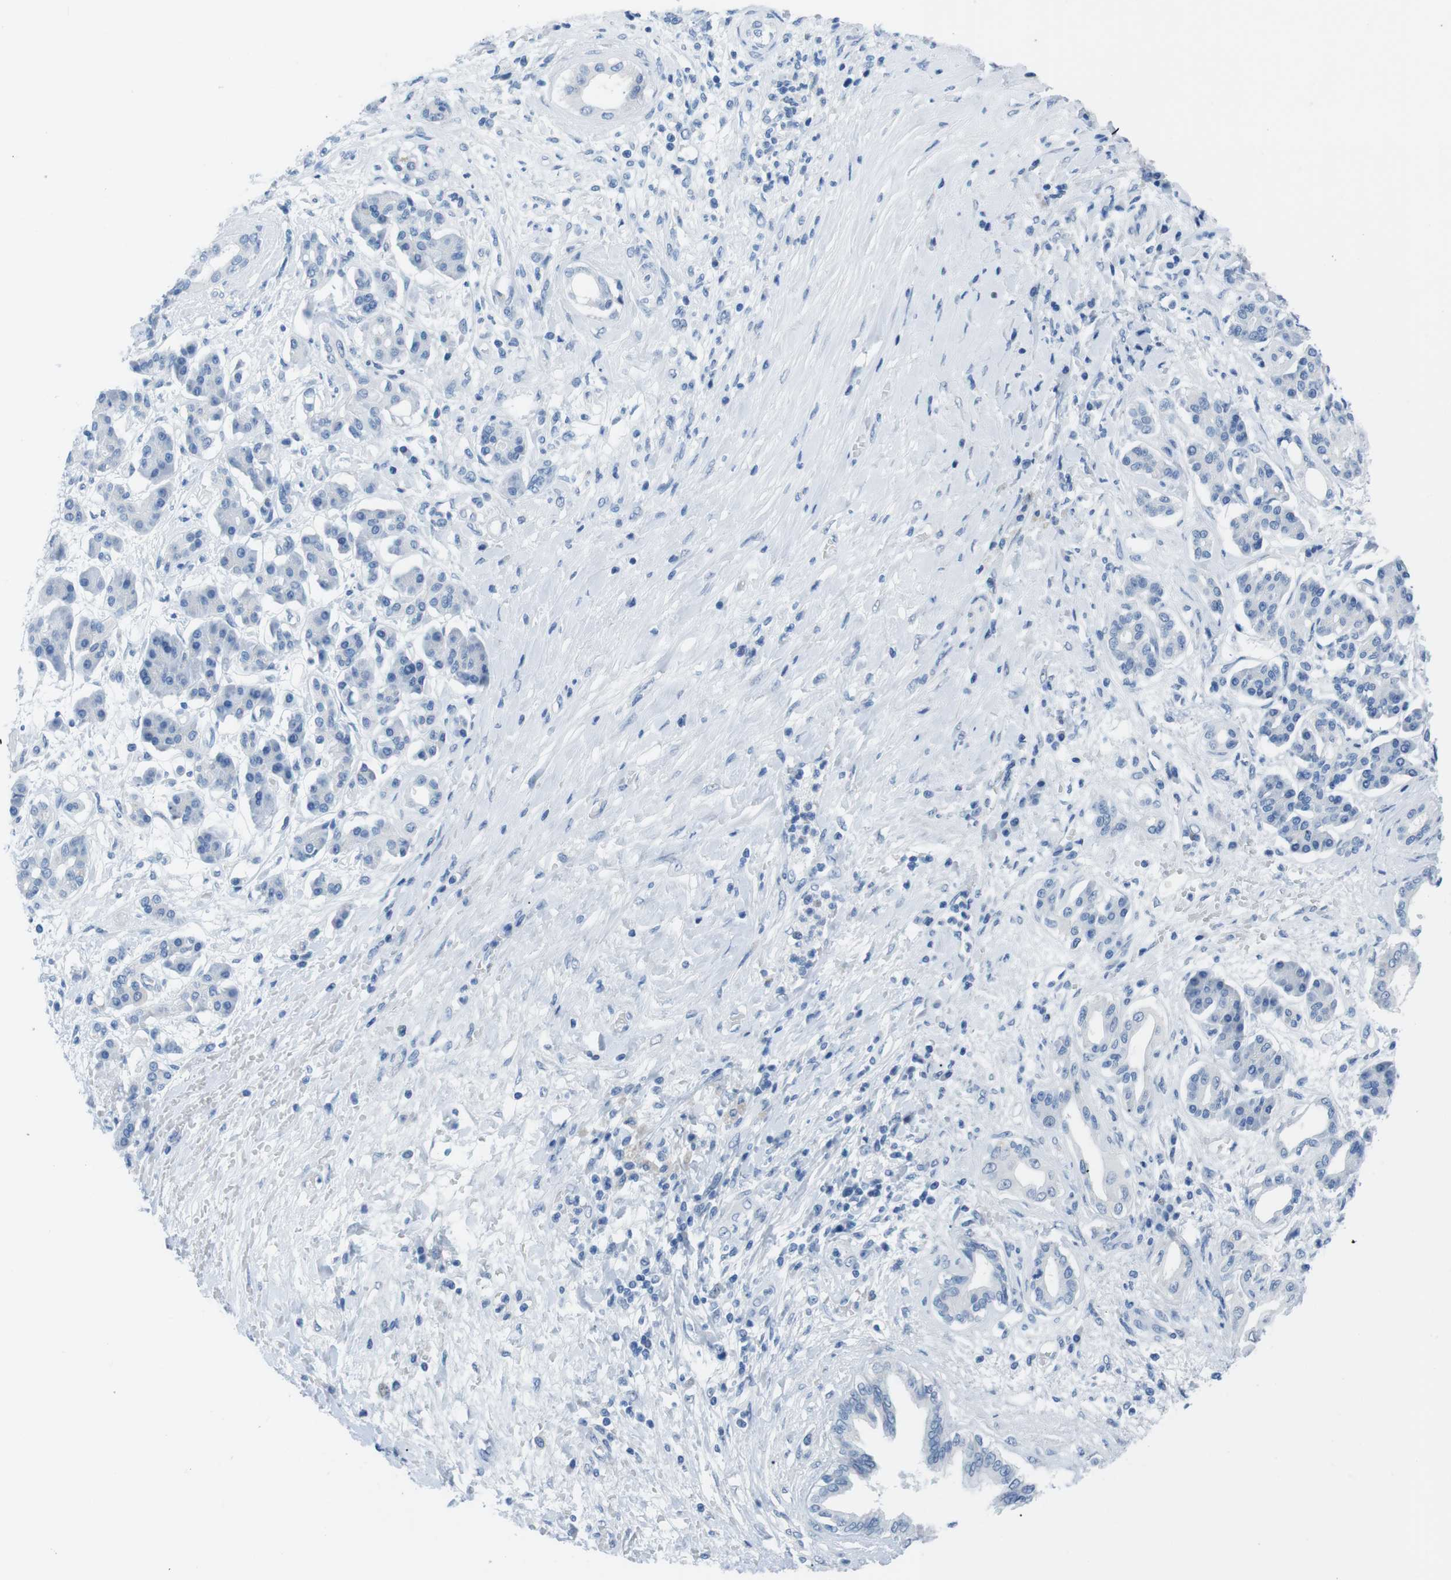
{"staining": {"intensity": "negative", "quantity": "none", "location": "none"}, "tissue": "pancreatic cancer", "cell_type": "Tumor cells", "image_type": "cancer", "snomed": [{"axis": "morphology", "description": "Adenocarcinoma, NOS"}, {"axis": "topography", "description": "Pancreas"}], "caption": "A photomicrograph of pancreatic adenocarcinoma stained for a protein displays no brown staining in tumor cells.", "gene": "MUC2", "patient": {"sex": "female", "age": 56}}